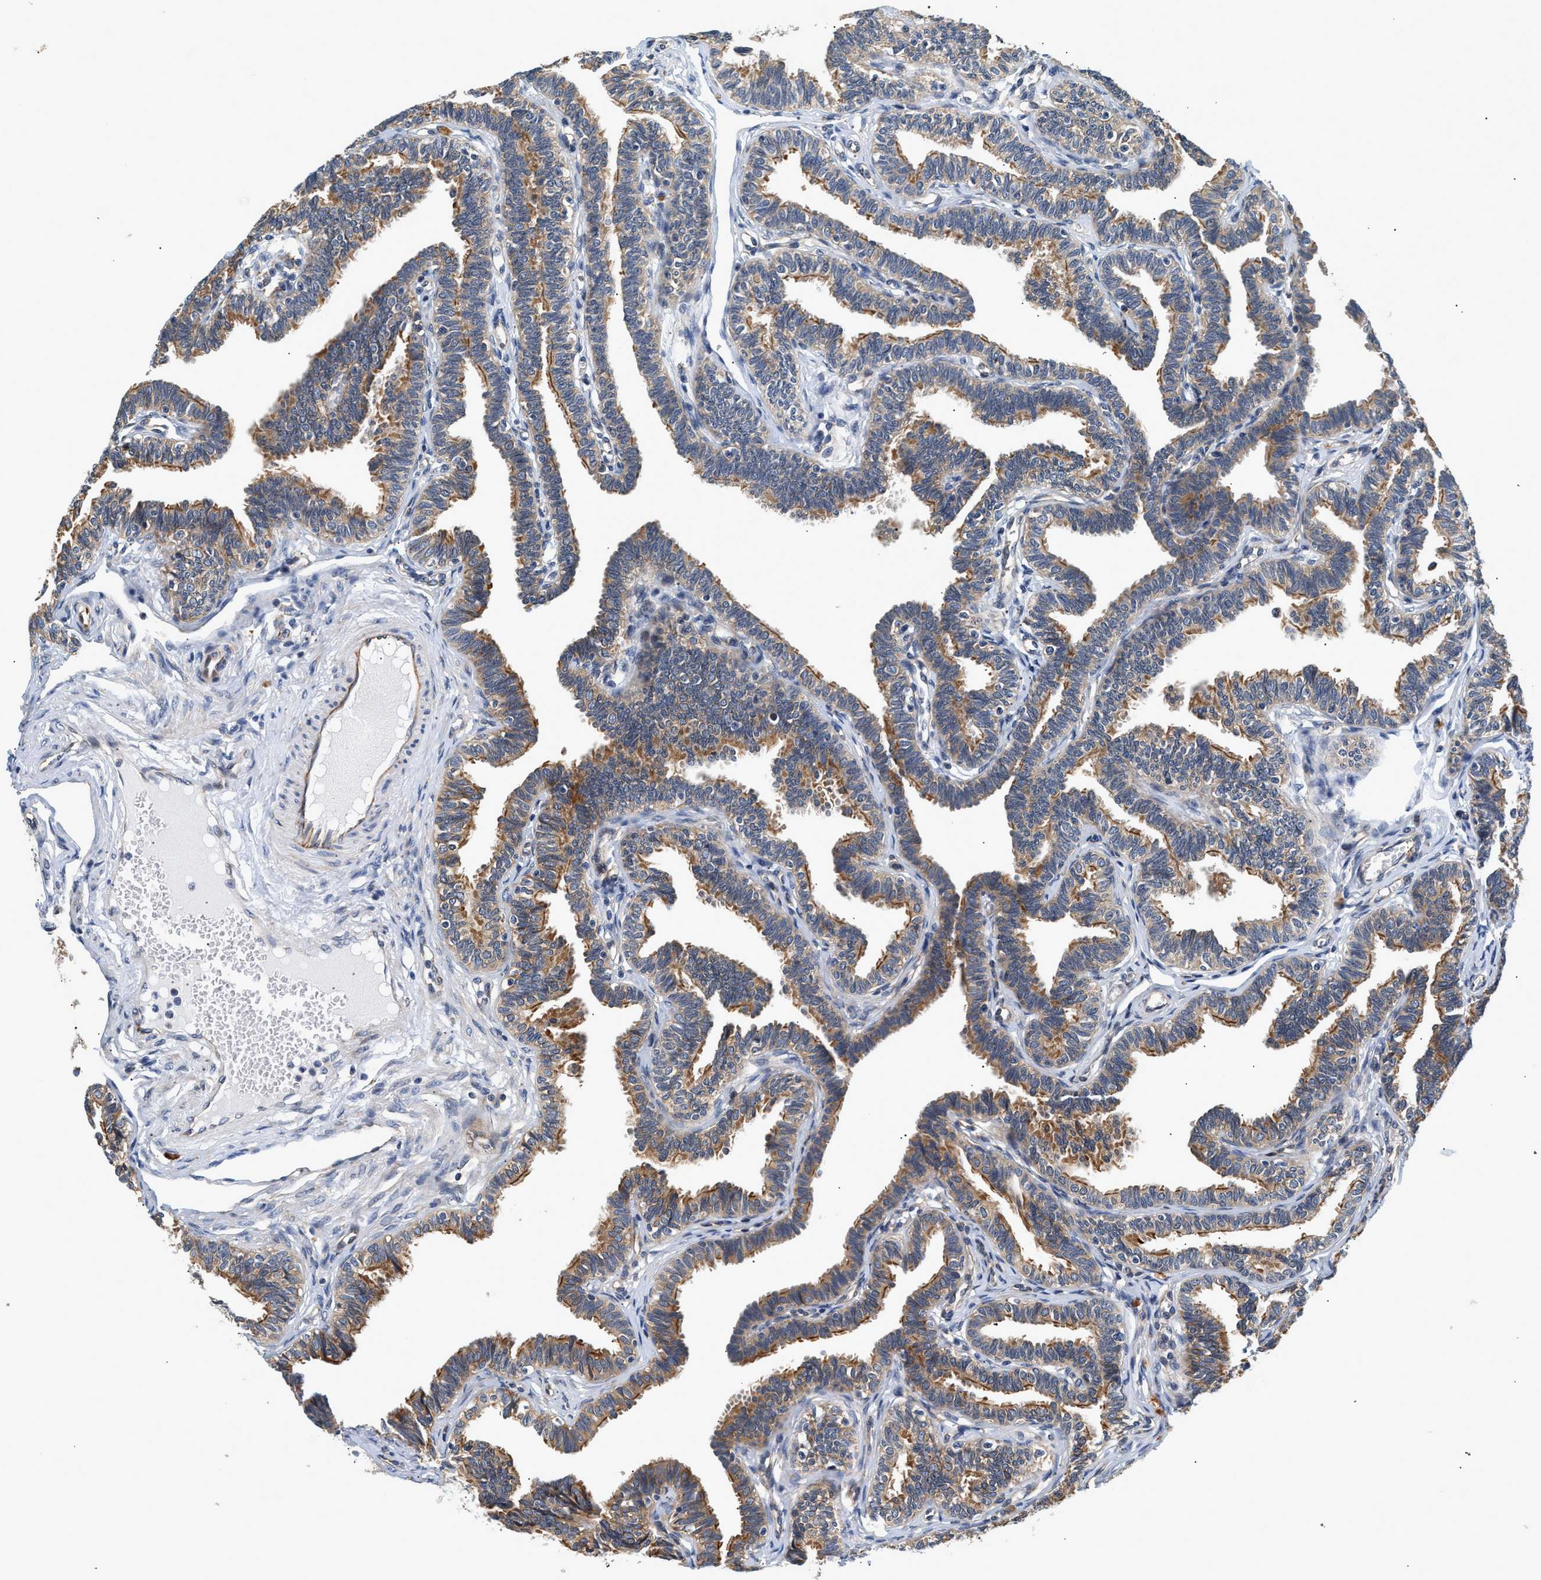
{"staining": {"intensity": "moderate", "quantity": ">75%", "location": "cytoplasmic/membranous"}, "tissue": "fallopian tube", "cell_type": "Glandular cells", "image_type": "normal", "snomed": [{"axis": "morphology", "description": "Normal tissue, NOS"}, {"axis": "topography", "description": "Fallopian tube"}, {"axis": "topography", "description": "Ovary"}], "caption": "Immunohistochemistry of benign fallopian tube displays medium levels of moderate cytoplasmic/membranous staining in about >75% of glandular cells.", "gene": "IFT74", "patient": {"sex": "female", "age": 23}}